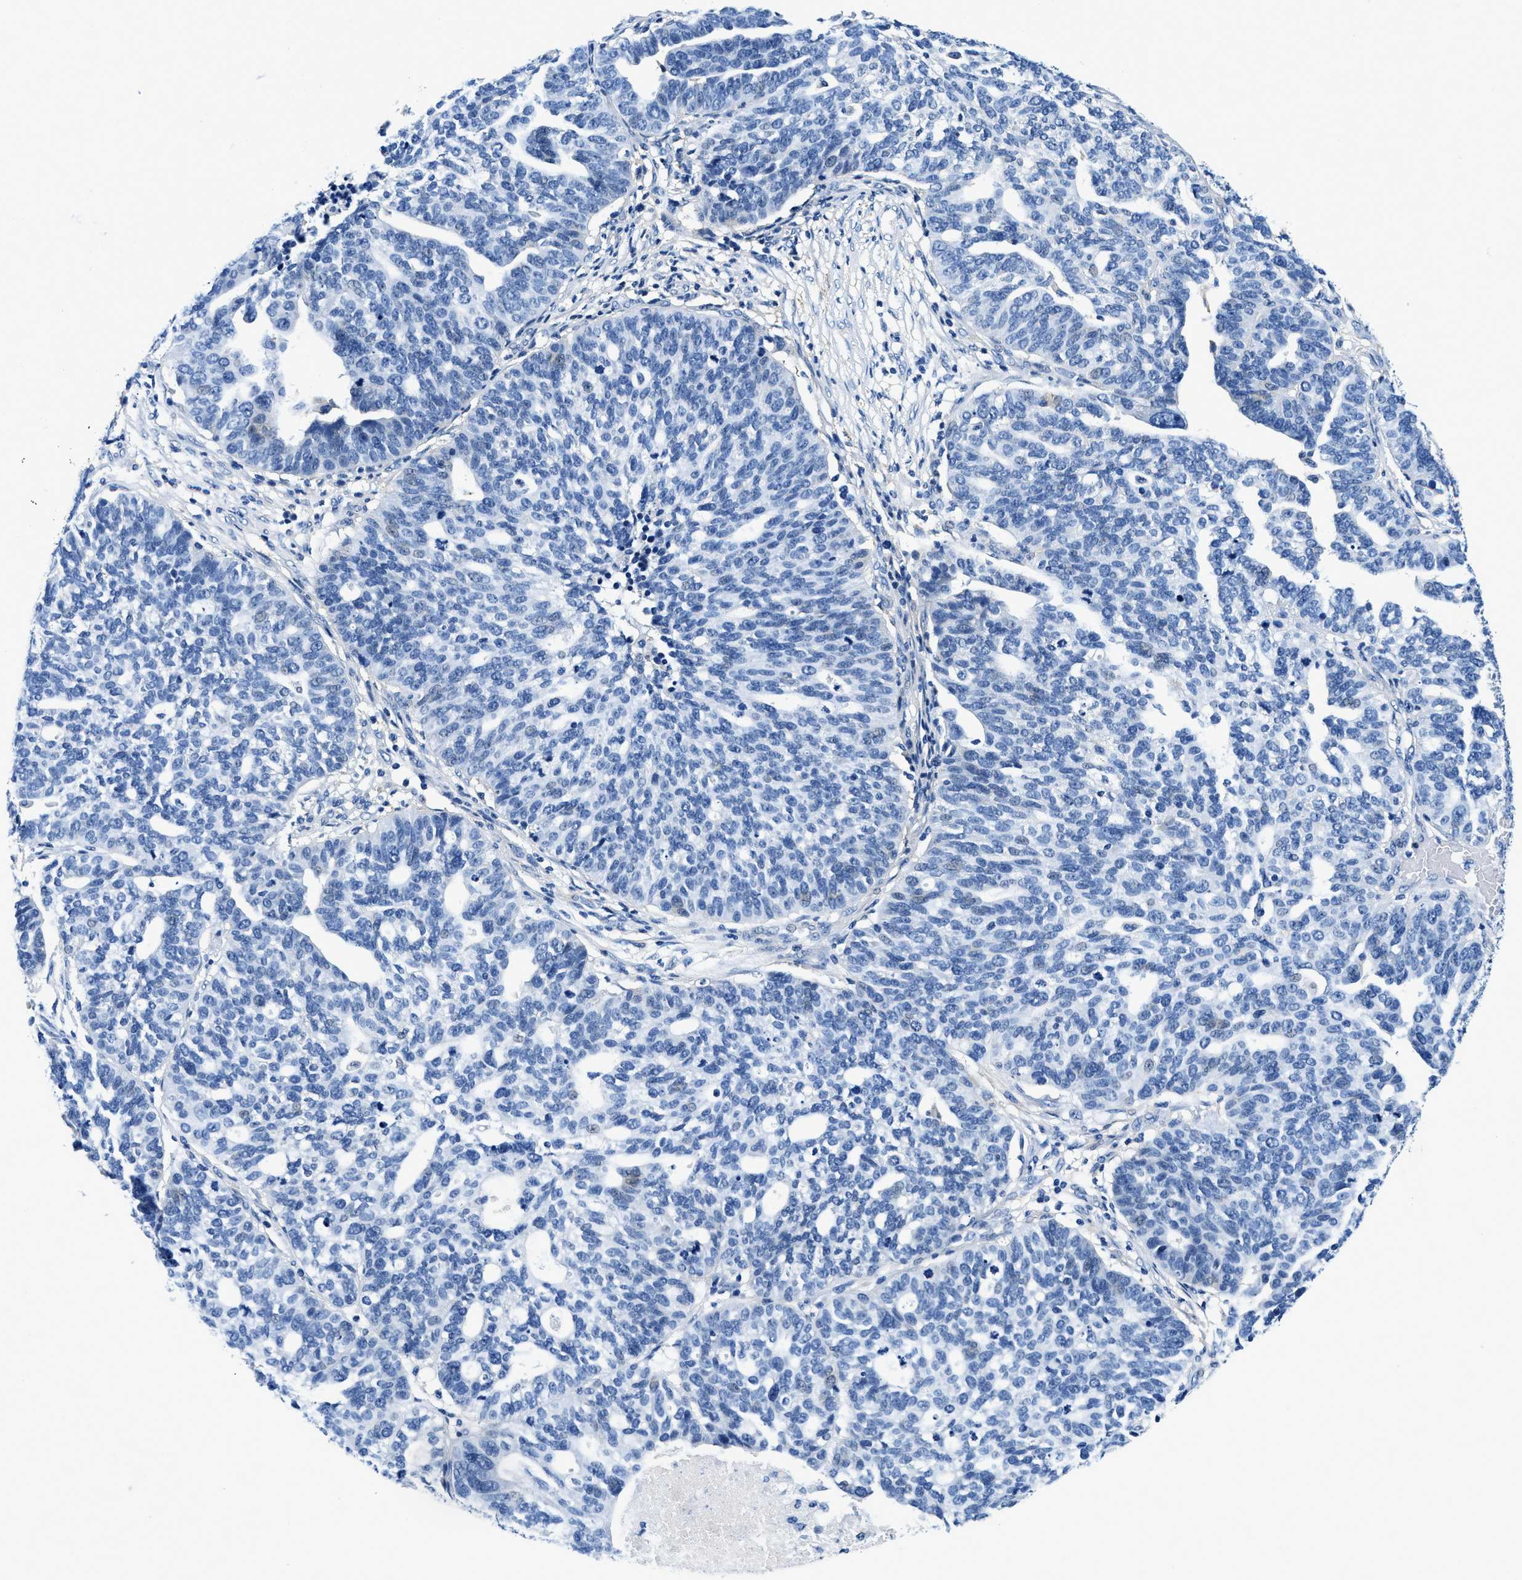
{"staining": {"intensity": "negative", "quantity": "none", "location": "none"}, "tissue": "ovarian cancer", "cell_type": "Tumor cells", "image_type": "cancer", "snomed": [{"axis": "morphology", "description": "Cystadenocarcinoma, serous, NOS"}, {"axis": "topography", "description": "Ovary"}], "caption": "Tumor cells are negative for protein expression in human serous cystadenocarcinoma (ovarian).", "gene": "ZFAND3", "patient": {"sex": "female", "age": 59}}